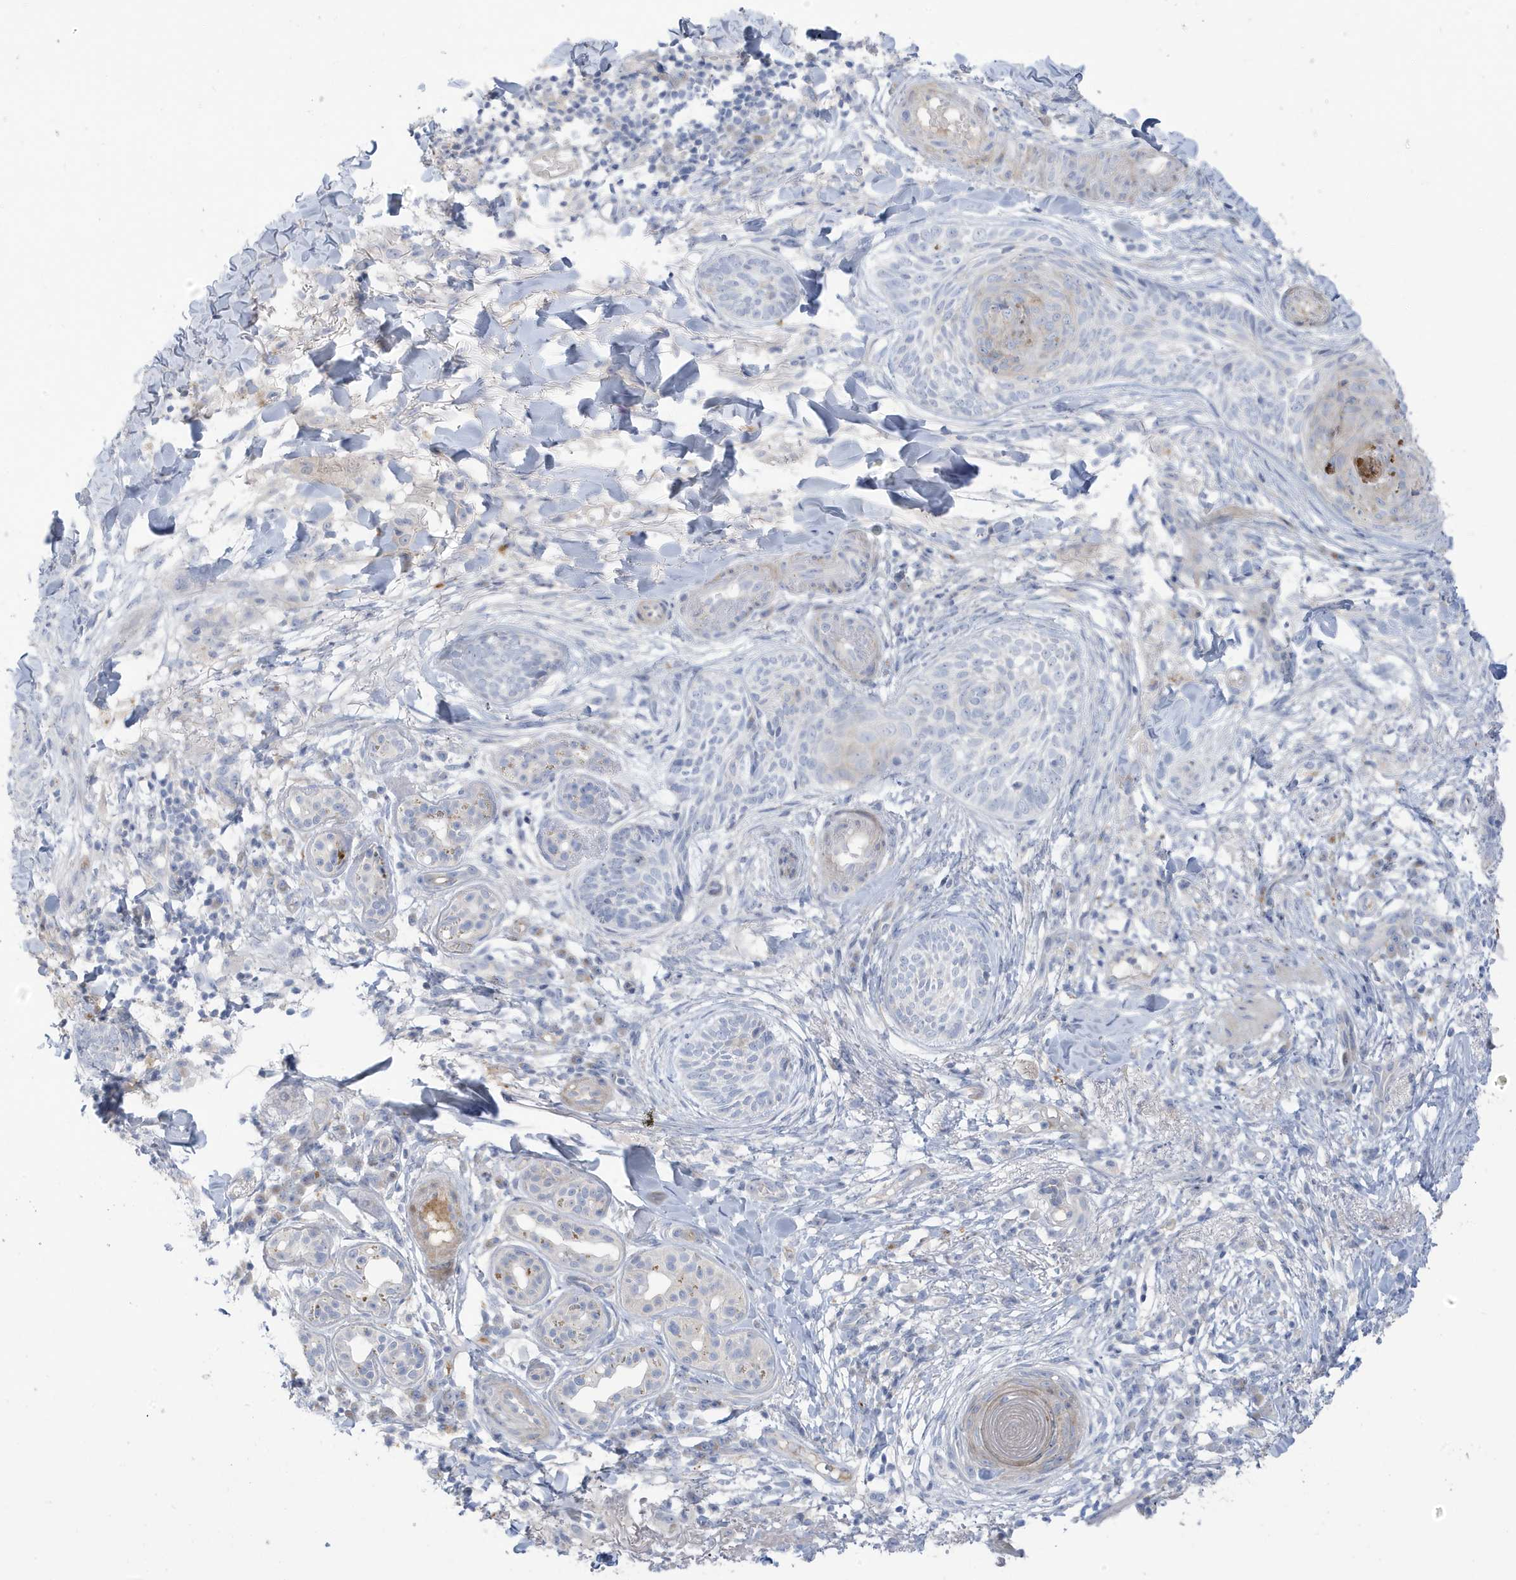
{"staining": {"intensity": "negative", "quantity": "none", "location": "none"}, "tissue": "skin cancer", "cell_type": "Tumor cells", "image_type": "cancer", "snomed": [{"axis": "morphology", "description": "Basal cell carcinoma"}, {"axis": "topography", "description": "Skin"}], "caption": "Tumor cells are negative for brown protein staining in basal cell carcinoma (skin). Brightfield microscopy of IHC stained with DAB (brown) and hematoxylin (blue), captured at high magnification.", "gene": "ATP13A5", "patient": {"sex": "male", "age": 85}}